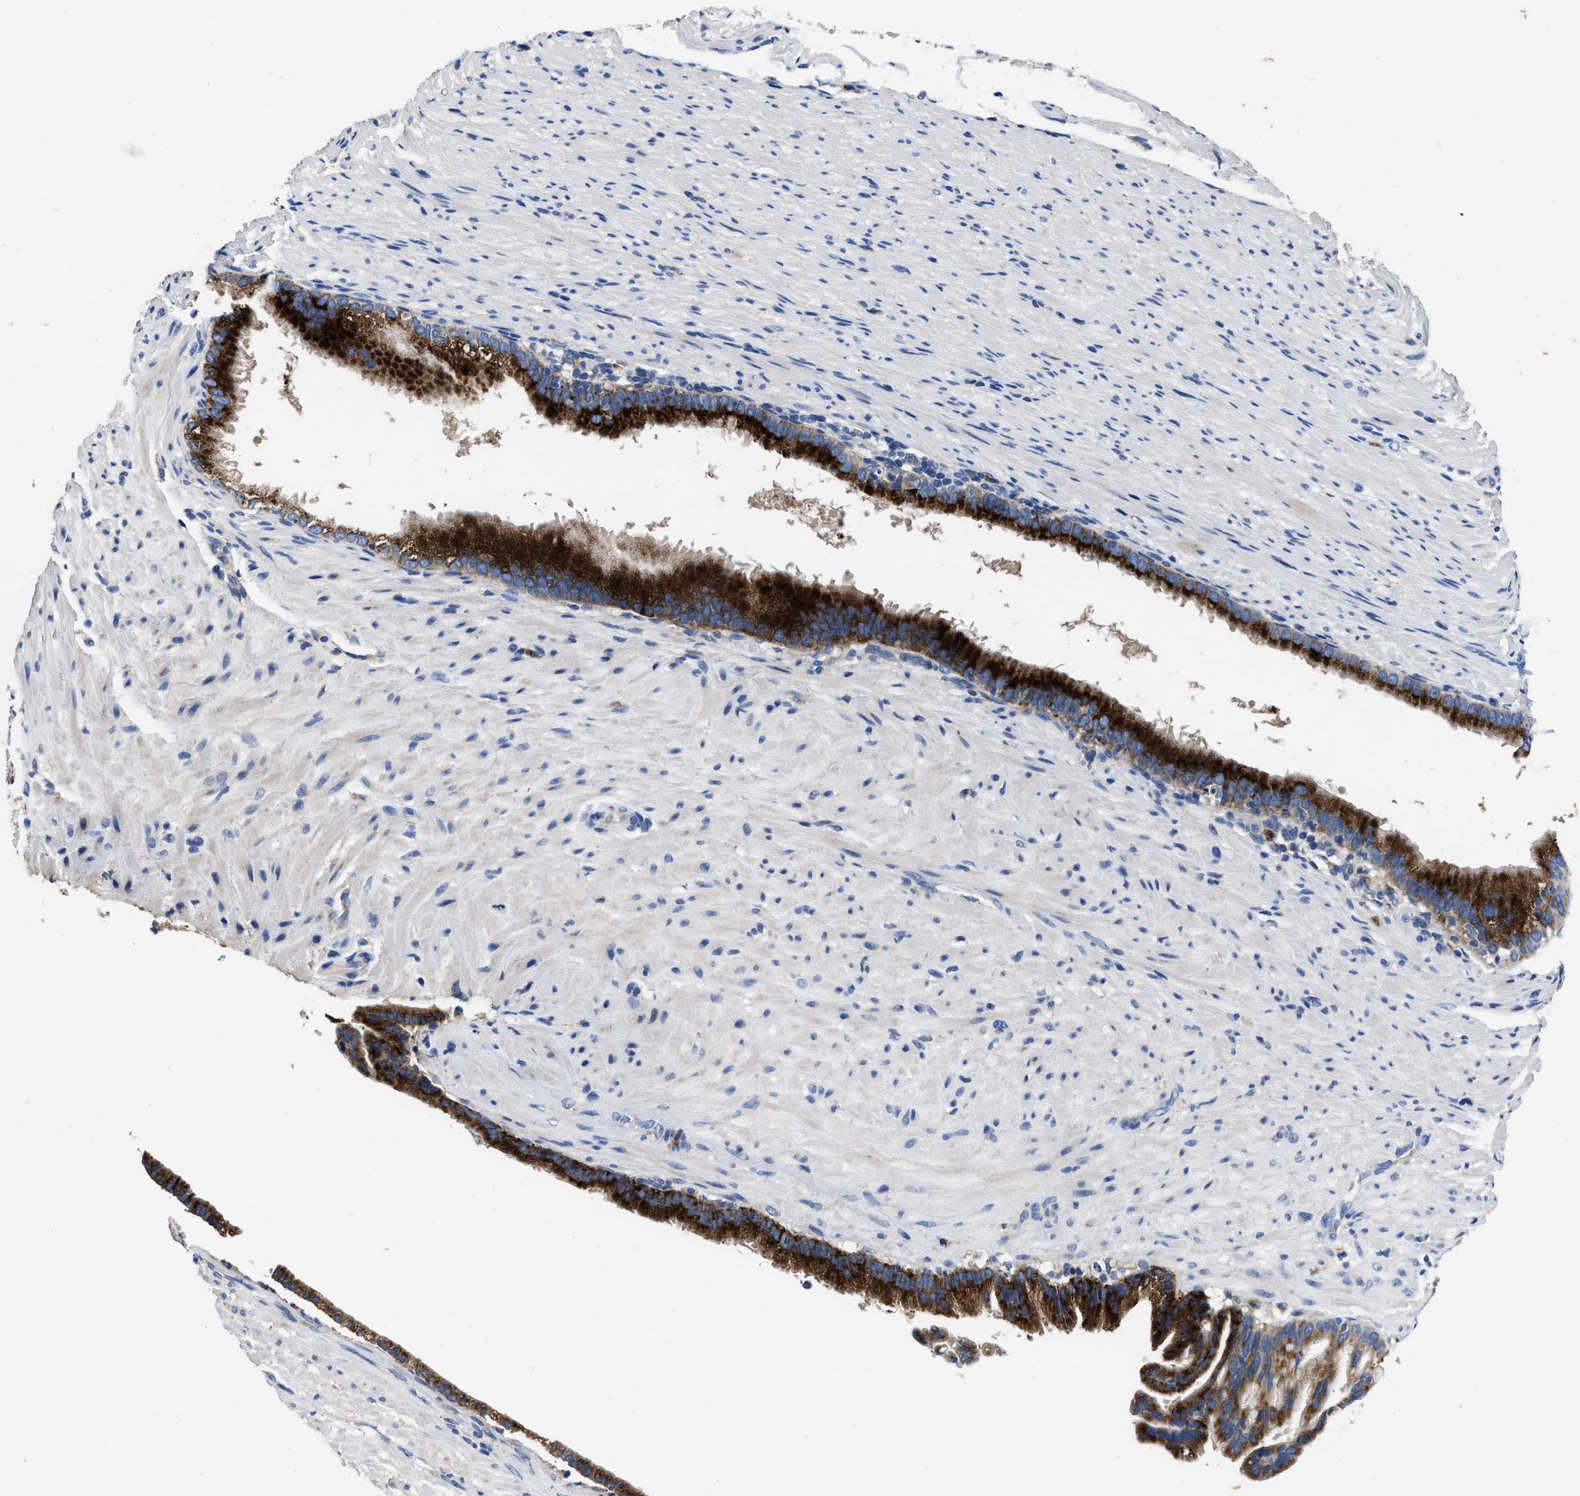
{"staining": {"intensity": "strong", "quantity": "25%-75%", "location": "cytoplasmic/membranous"}, "tissue": "pancreatic cancer", "cell_type": "Tumor cells", "image_type": "cancer", "snomed": [{"axis": "morphology", "description": "Adenocarcinoma, NOS"}, {"axis": "topography", "description": "Pancreas"}], "caption": "Protein expression by IHC exhibits strong cytoplasmic/membranous expression in about 25%-75% of tumor cells in pancreatic adenocarcinoma.", "gene": "UBR4", "patient": {"sex": "male", "age": 69}}